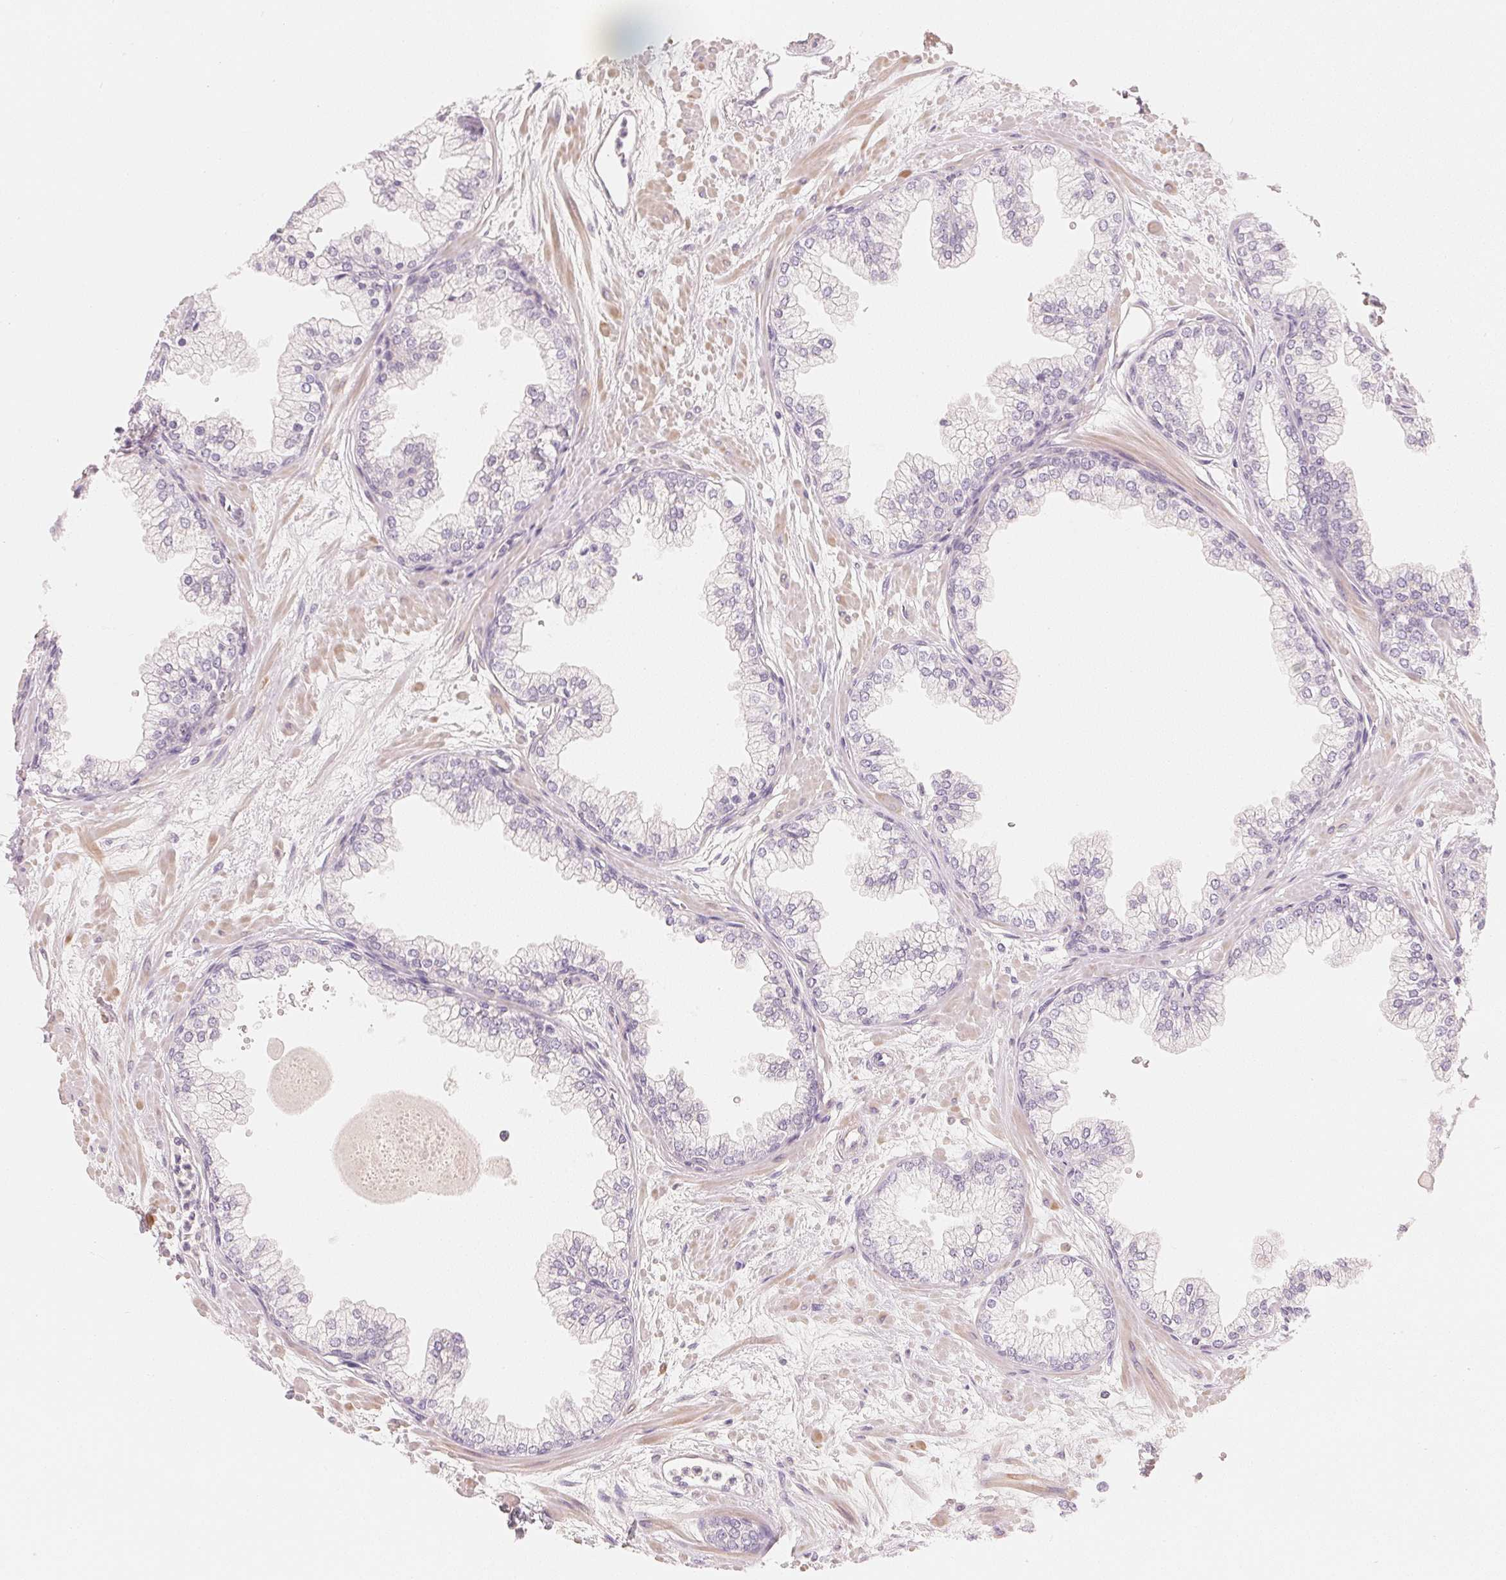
{"staining": {"intensity": "negative", "quantity": "none", "location": "none"}, "tissue": "prostate", "cell_type": "Glandular cells", "image_type": "normal", "snomed": [{"axis": "morphology", "description": "Normal tissue, NOS"}, {"axis": "topography", "description": "Prostate"}, {"axis": "topography", "description": "Peripheral nerve tissue"}], "caption": "Immunohistochemical staining of unremarkable prostate displays no significant staining in glandular cells. (Stains: DAB IHC with hematoxylin counter stain, Microscopy: brightfield microscopy at high magnification).", "gene": "CFHR2", "patient": {"sex": "male", "age": 61}}